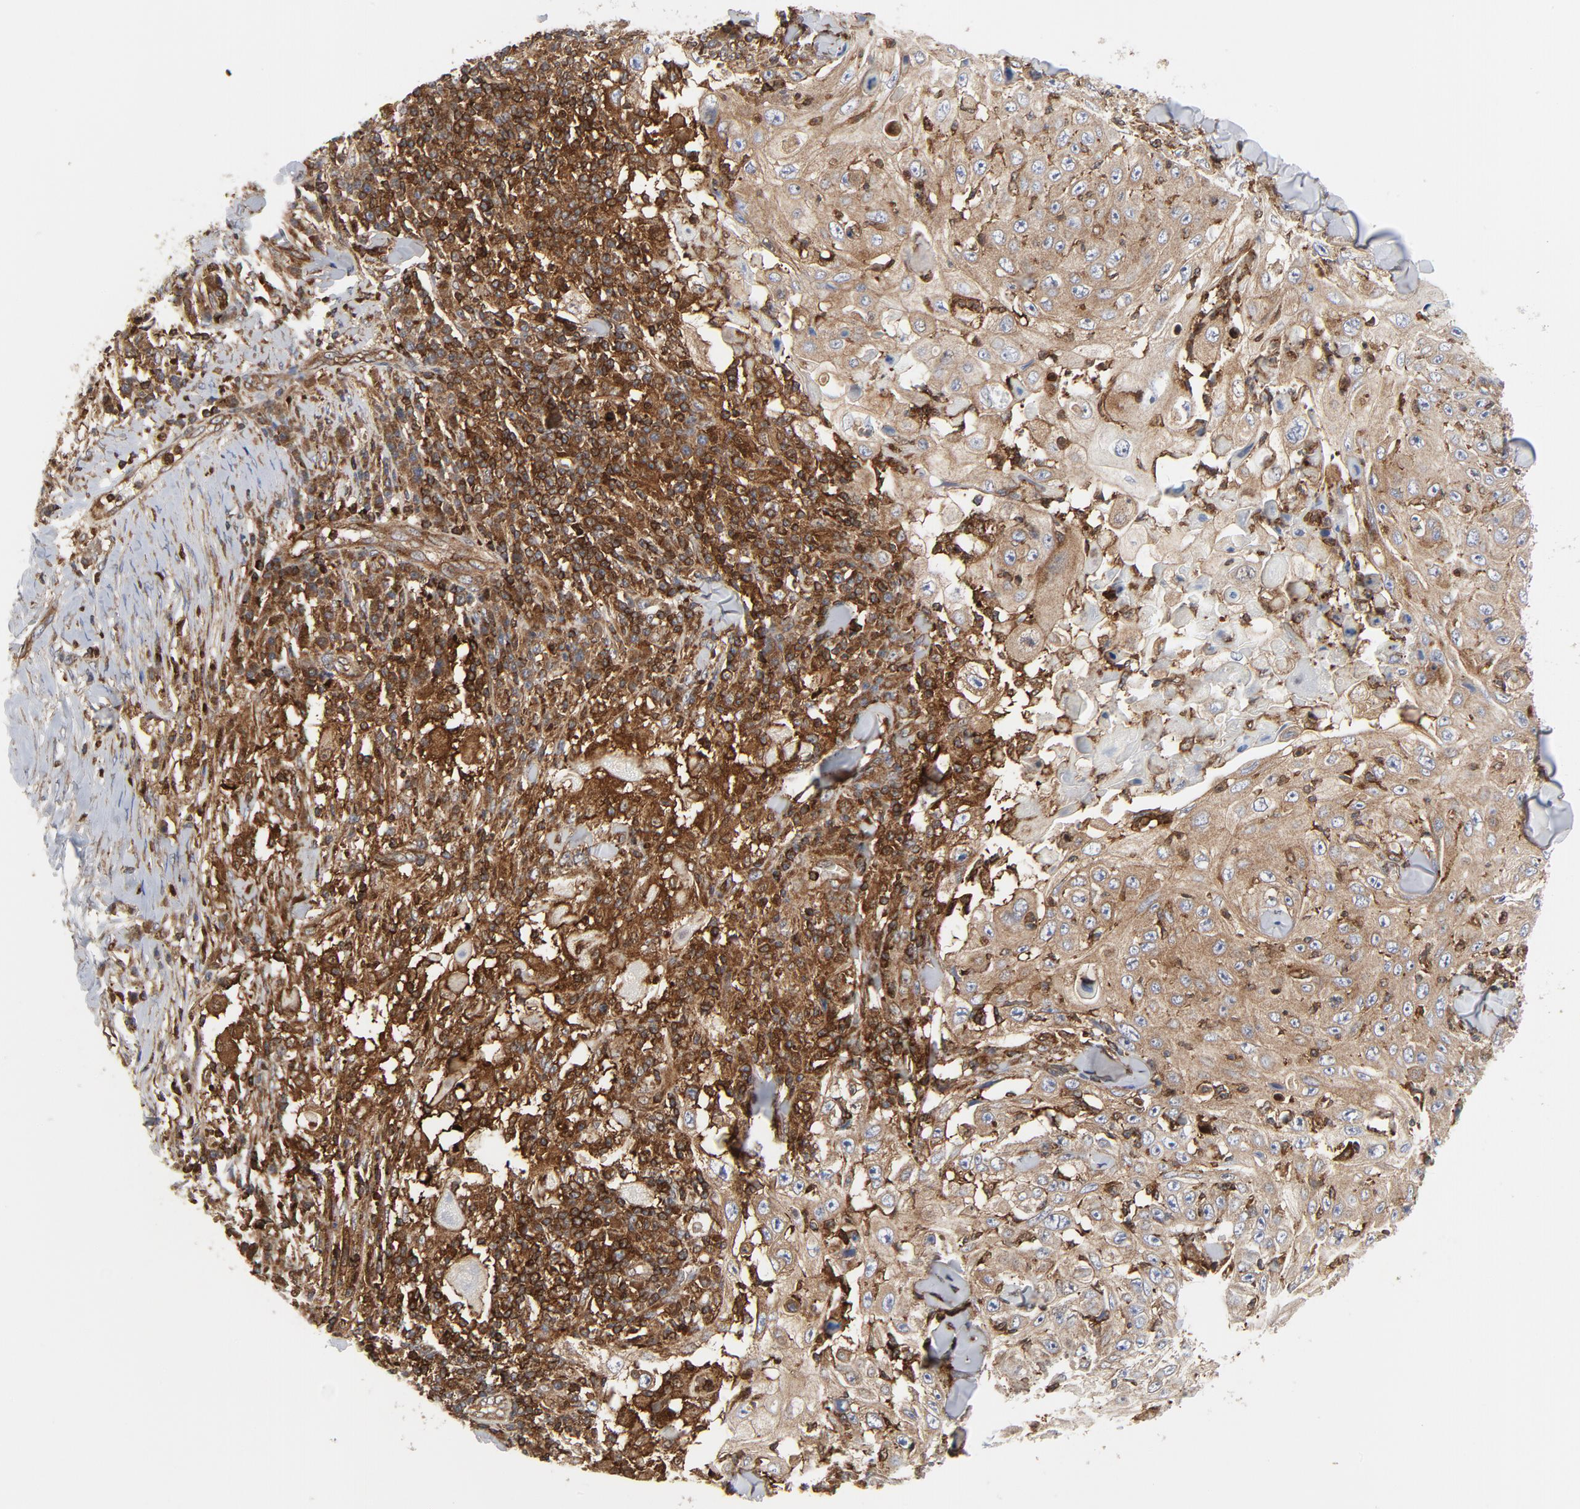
{"staining": {"intensity": "moderate", "quantity": ">75%", "location": "cytoplasmic/membranous"}, "tissue": "skin cancer", "cell_type": "Tumor cells", "image_type": "cancer", "snomed": [{"axis": "morphology", "description": "Squamous cell carcinoma, NOS"}, {"axis": "topography", "description": "Skin"}], "caption": "Squamous cell carcinoma (skin) tissue displays moderate cytoplasmic/membranous positivity in approximately >75% of tumor cells The staining is performed using DAB brown chromogen to label protein expression. The nuclei are counter-stained blue using hematoxylin.", "gene": "YES1", "patient": {"sex": "male", "age": 86}}